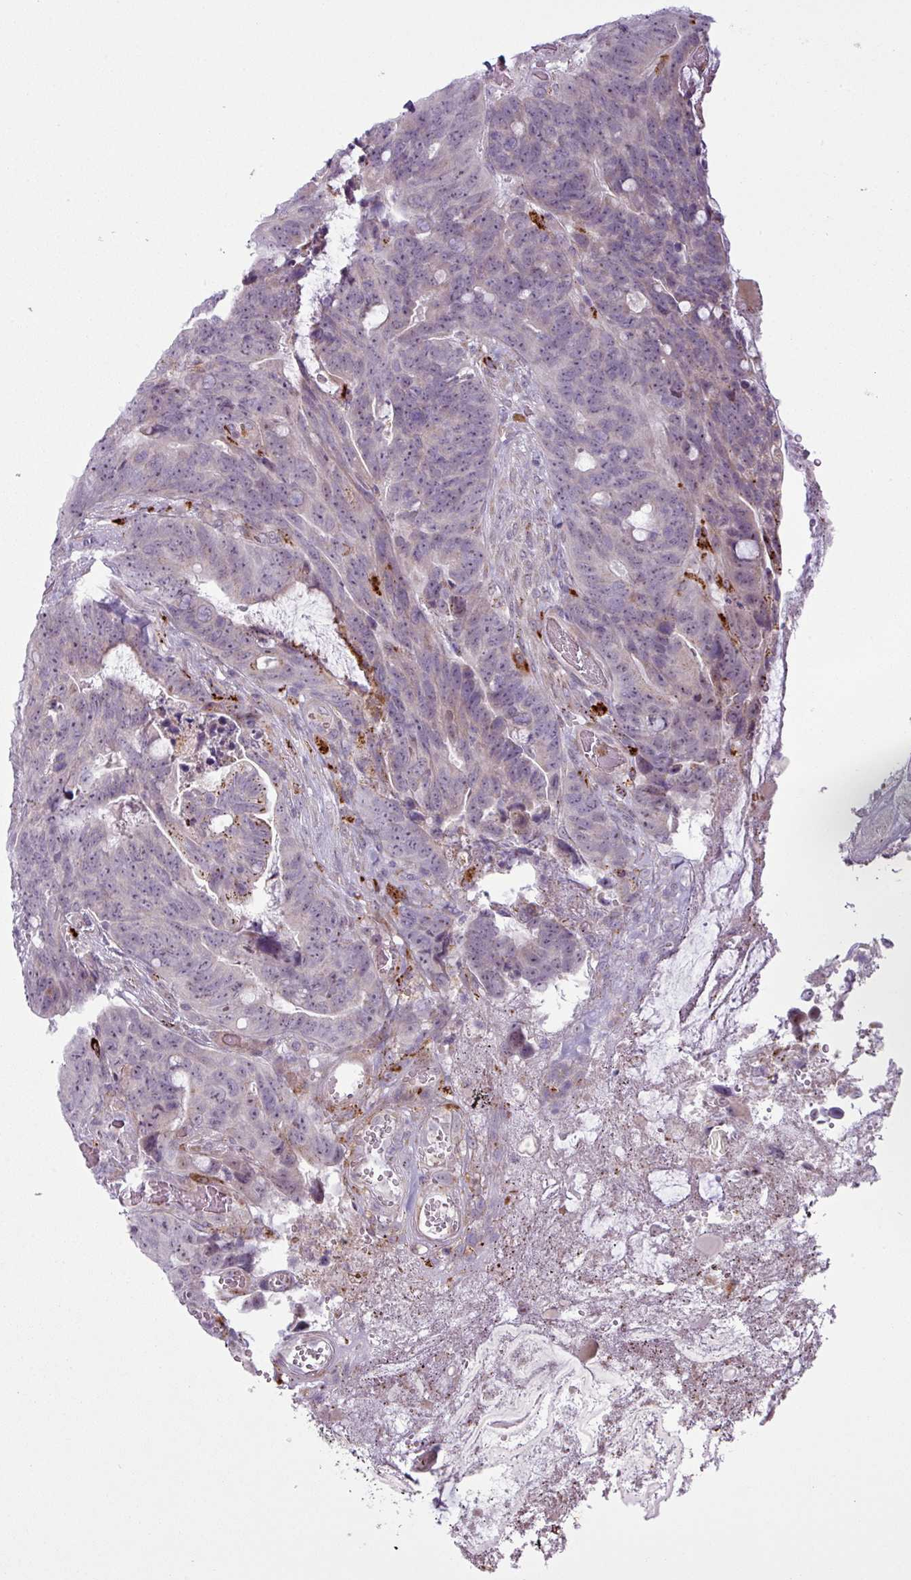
{"staining": {"intensity": "moderate", "quantity": "<25%", "location": "cytoplasmic/membranous"}, "tissue": "colorectal cancer", "cell_type": "Tumor cells", "image_type": "cancer", "snomed": [{"axis": "morphology", "description": "Adenocarcinoma, NOS"}, {"axis": "topography", "description": "Colon"}], "caption": "A photomicrograph of adenocarcinoma (colorectal) stained for a protein displays moderate cytoplasmic/membranous brown staining in tumor cells.", "gene": "MAP7D2", "patient": {"sex": "female", "age": 82}}